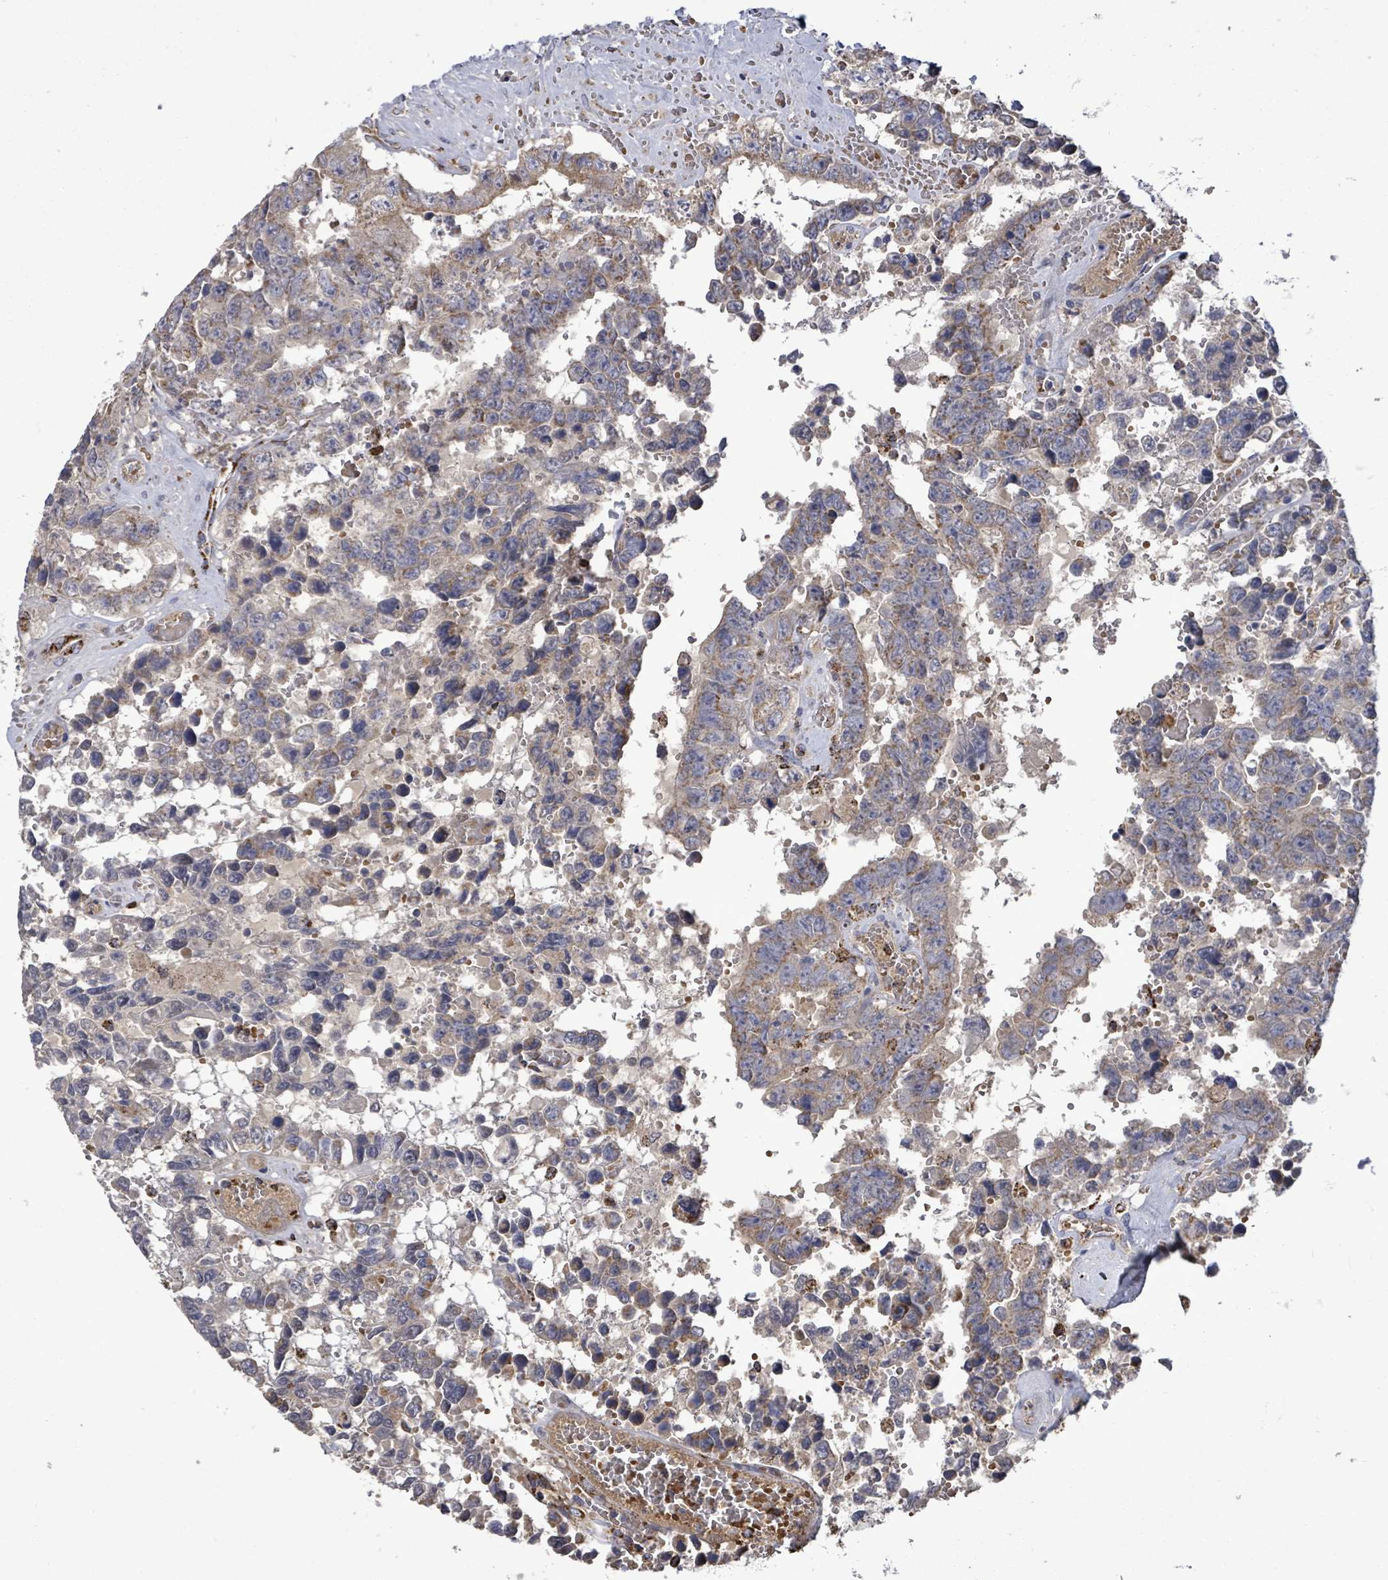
{"staining": {"intensity": "weak", "quantity": ">75%", "location": "cytoplasmic/membranous"}, "tissue": "testis cancer", "cell_type": "Tumor cells", "image_type": "cancer", "snomed": [{"axis": "morphology", "description": "Normal tissue, NOS"}, {"axis": "morphology", "description": "Carcinoma, Embryonal, NOS"}, {"axis": "topography", "description": "Testis"}, {"axis": "topography", "description": "Epididymis"}], "caption": "A photomicrograph of testis cancer stained for a protein reveals weak cytoplasmic/membranous brown staining in tumor cells. (Stains: DAB (3,3'-diaminobenzidine) in brown, nuclei in blue, Microscopy: brightfield microscopy at high magnification).", "gene": "MTMR12", "patient": {"sex": "male", "age": 25}}